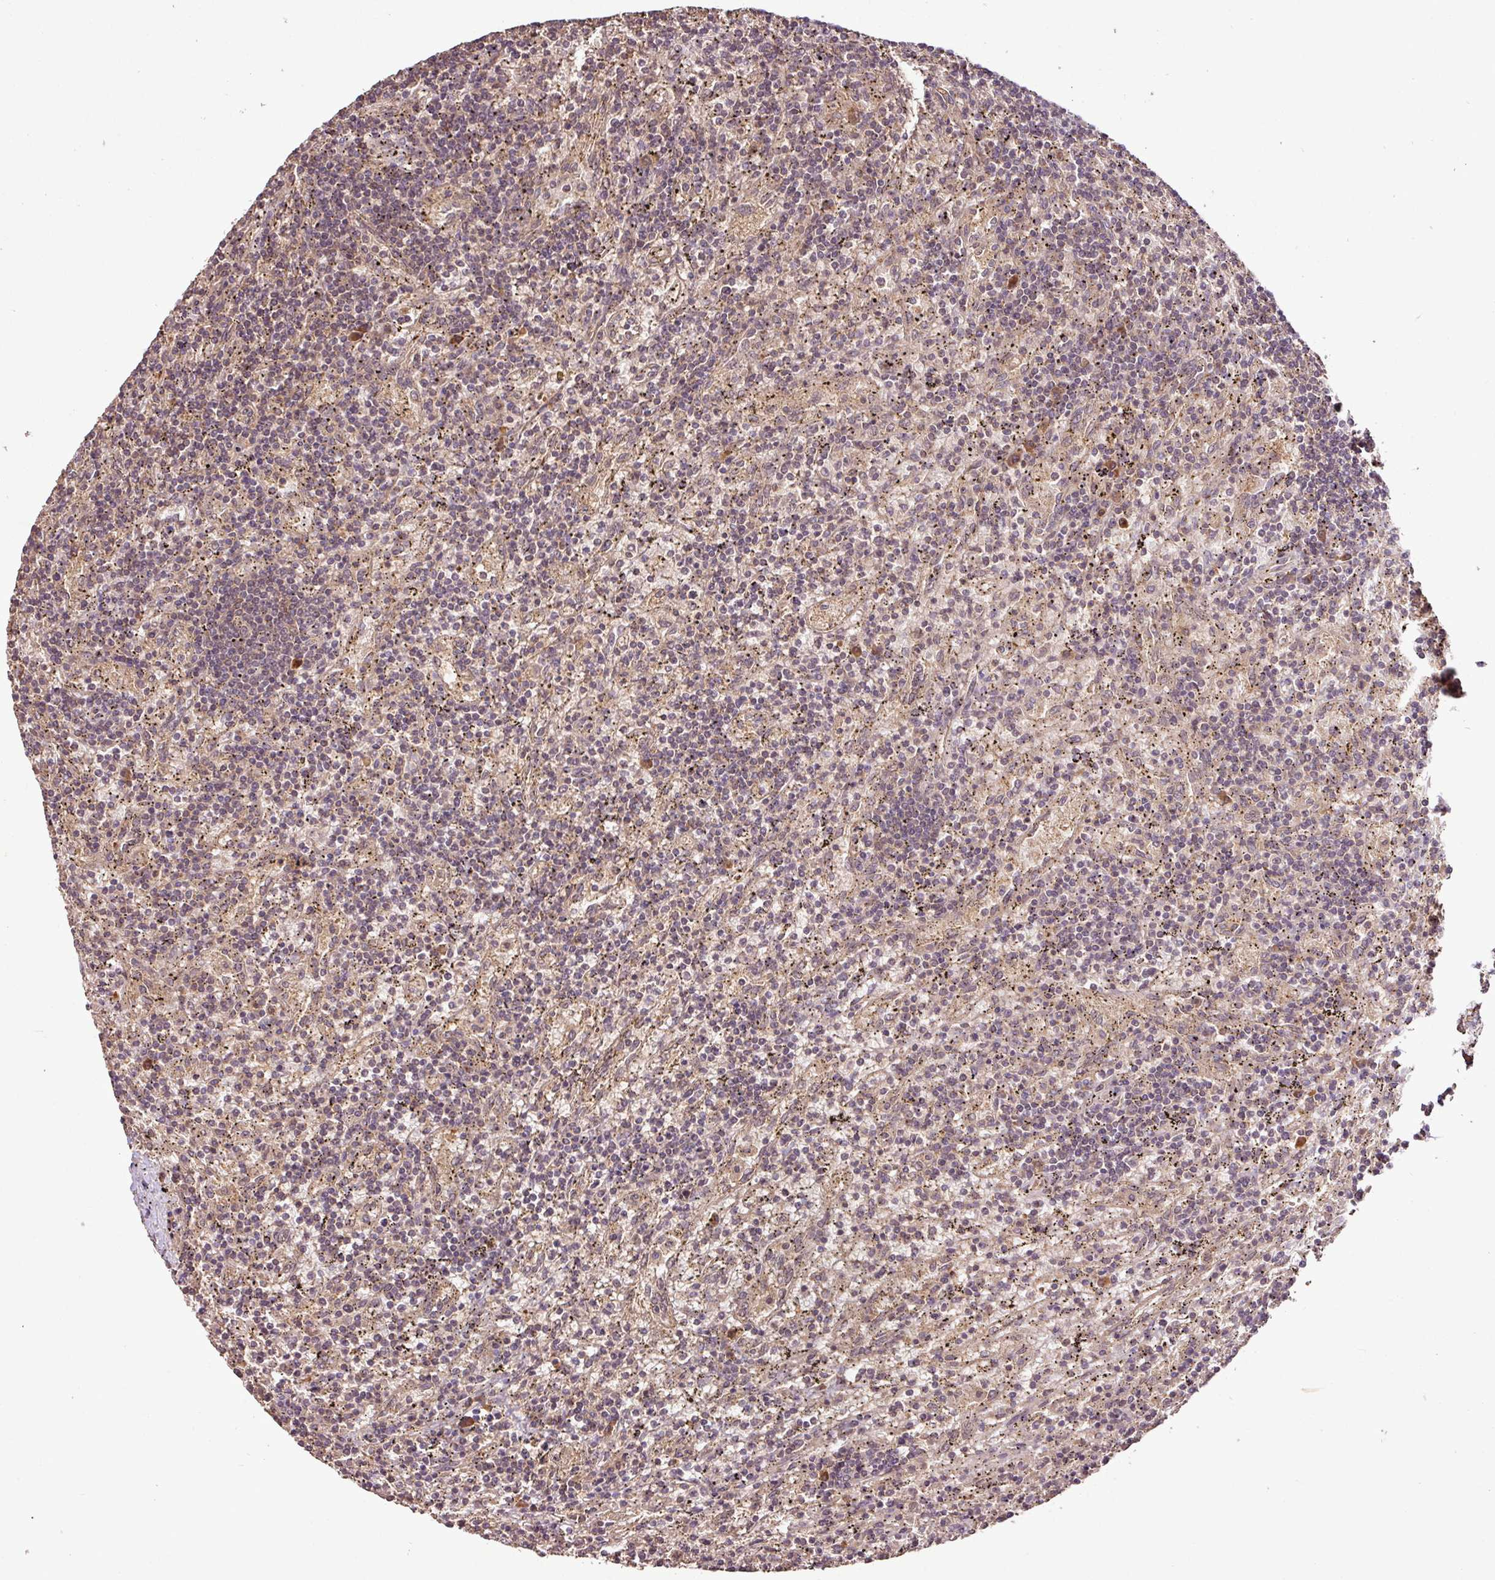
{"staining": {"intensity": "negative", "quantity": "none", "location": "none"}, "tissue": "lymphoma", "cell_type": "Tumor cells", "image_type": "cancer", "snomed": [{"axis": "morphology", "description": "Malignant lymphoma, non-Hodgkin's type, Low grade"}, {"axis": "topography", "description": "Spleen"}], "caption": "The IHC histopathology image has no significant staining in tumor cells of low-grade malignant lymphoma, non-Hodgkin's type tissue.", "gene": "FAIM", "patient": {"sex": "male", "age": 76}}